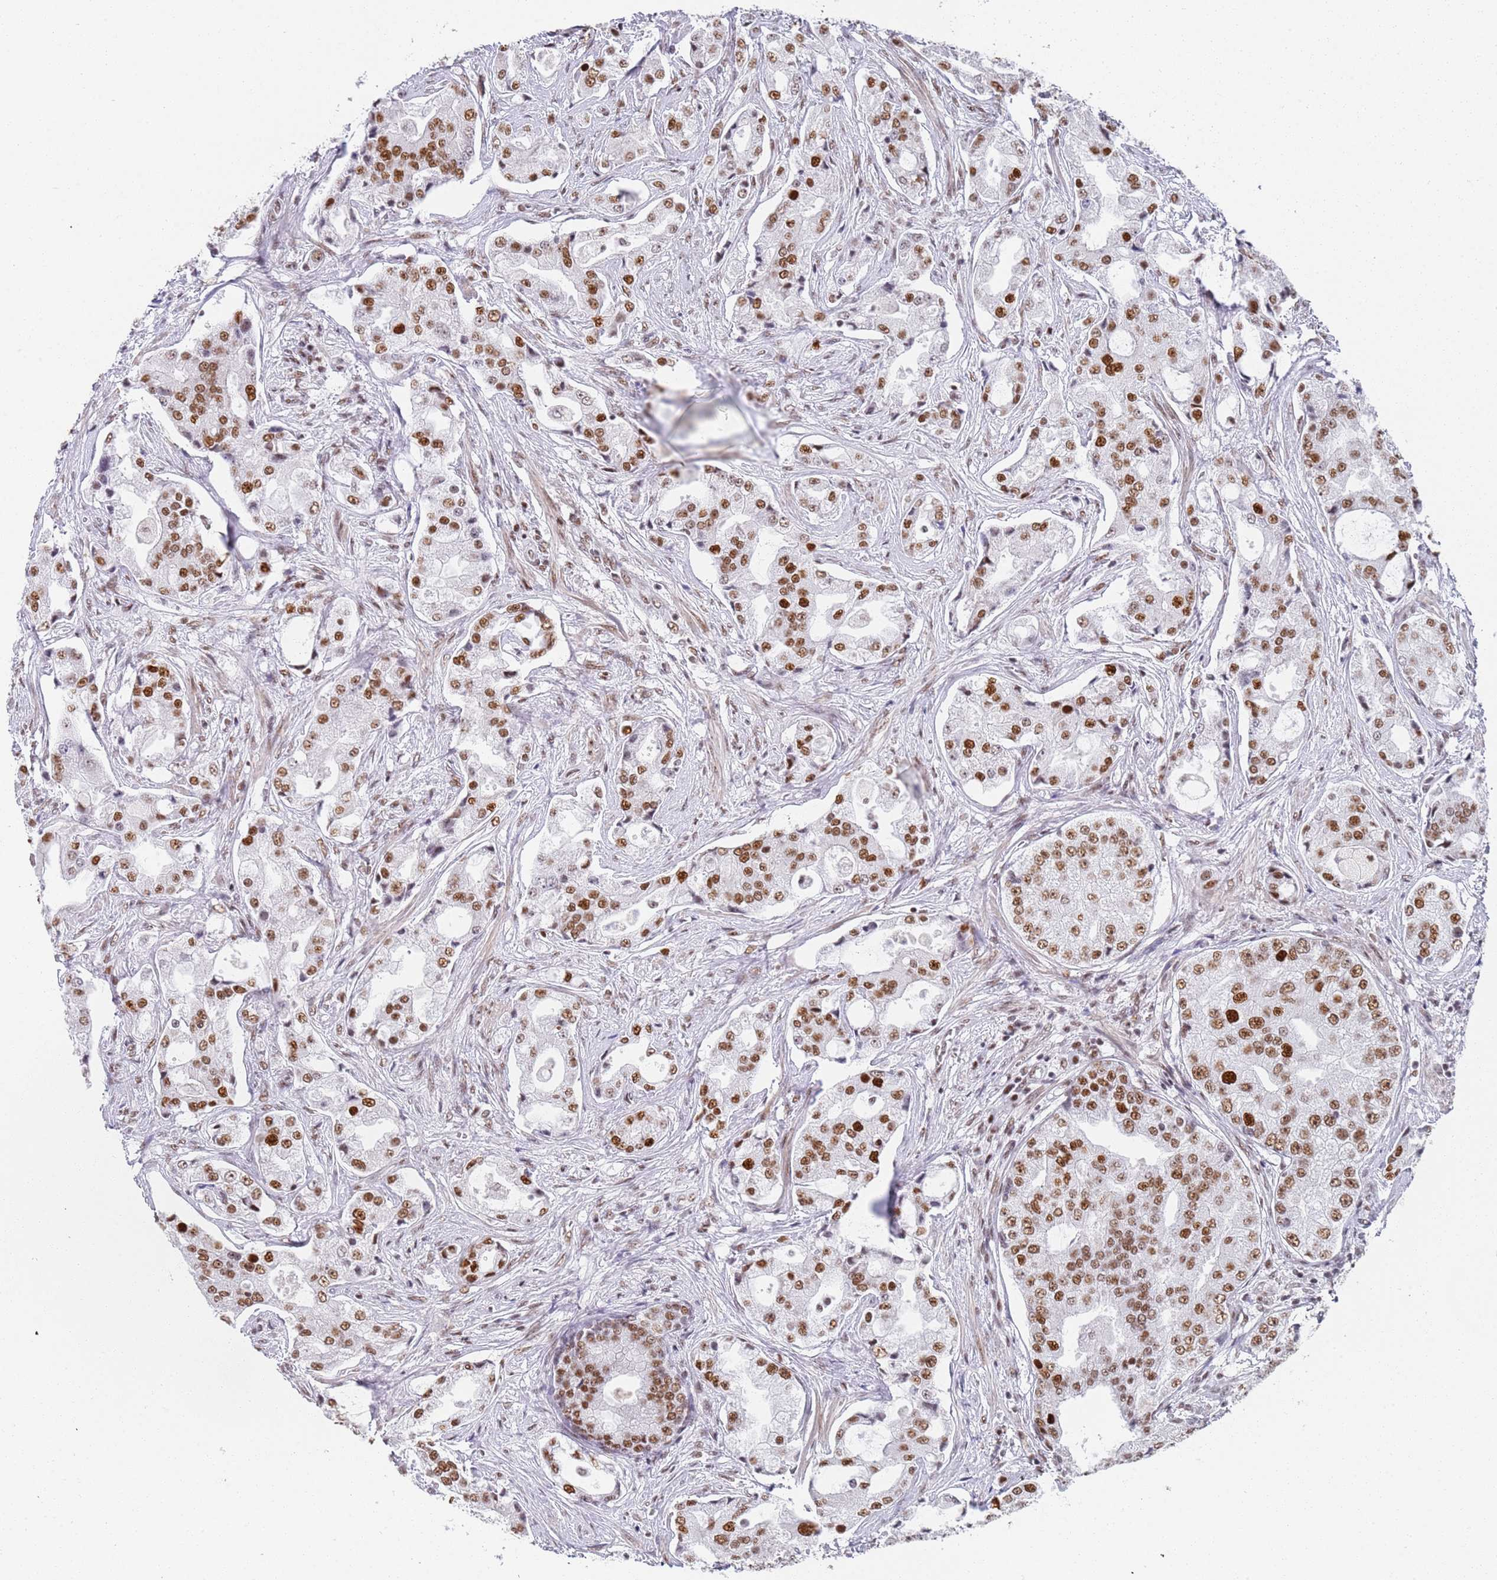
{"staining": {"intensity": "moderate", "quantity": ">75%", "location": "nuclear"}, "tissue": "prostate cancer", "cell_type": "Tumor cells", "image_type": "cancer", "snomed": [{"axis": "morphology", "description": "Adenocarcinoma, High grade"}, {"axis": "topography", "description": "Prostate"}], "caption": "Immunohistochemistry (DAB (3,3'-diaminobenzidine)) staining of adenocarcinoma (high-grade) (prostate) displays moderate nuclear protein staining in approximately >75% of tumor cells.", "gene": "AKAP8L", "patient": {"sex": "male", "age": 68}}